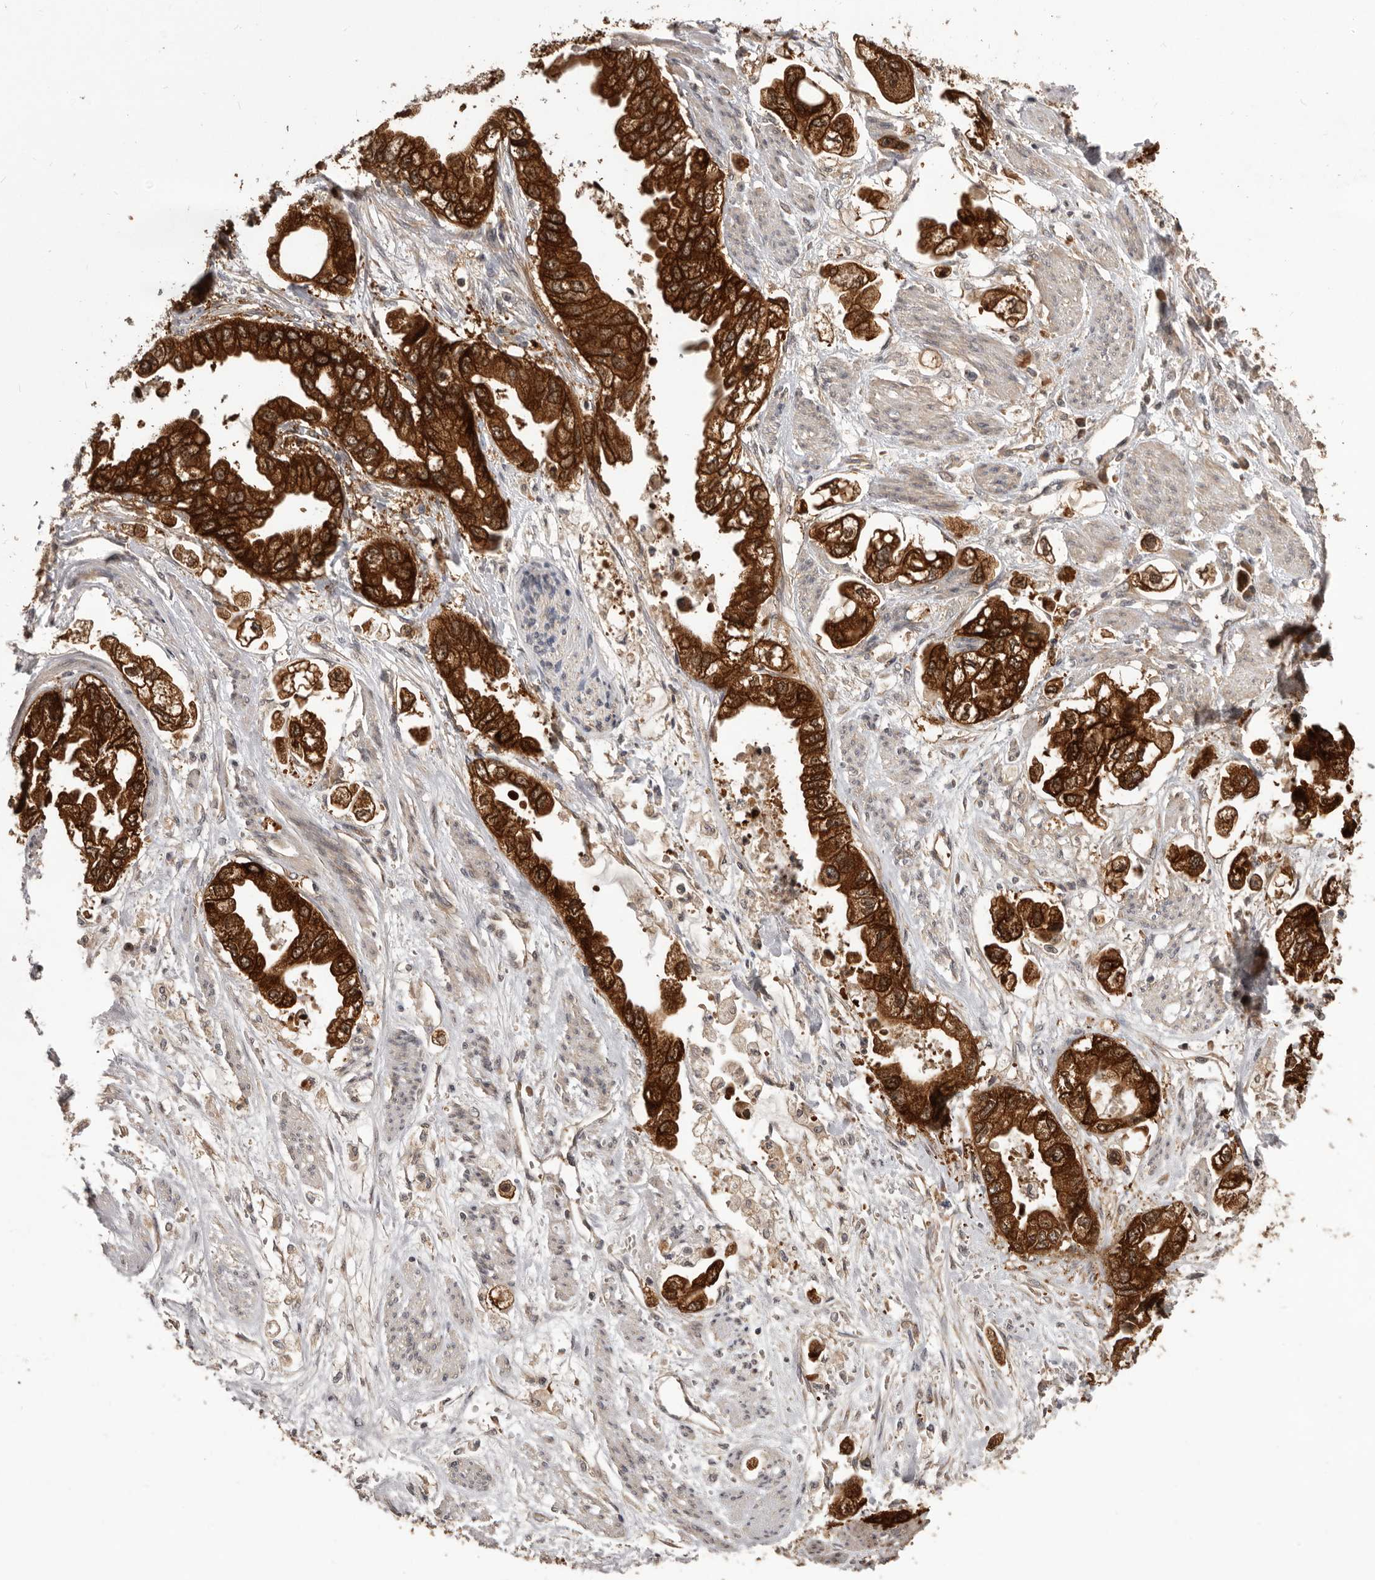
{"staining": {"intensity": "strong", "quantity": ">75%", "location": "cytoplasmic/membranous"}, "tissue": "stomach cancer", "cell_type": "Tumor cells", "image_type": "cancer", "snomed": [{"axis": "morphology", "description": "Adenocarcinoma, NOS"}, {"axis": "topography", "description": "Stomach"}], "caption": "Stomach cancer stained with a brown dye demonstrates strong cytoplasmic/membranous positive positivity in about >75% of tumor cells.", "gene": "HBS1L", "patient": {"sex": "male", "age": 62}}